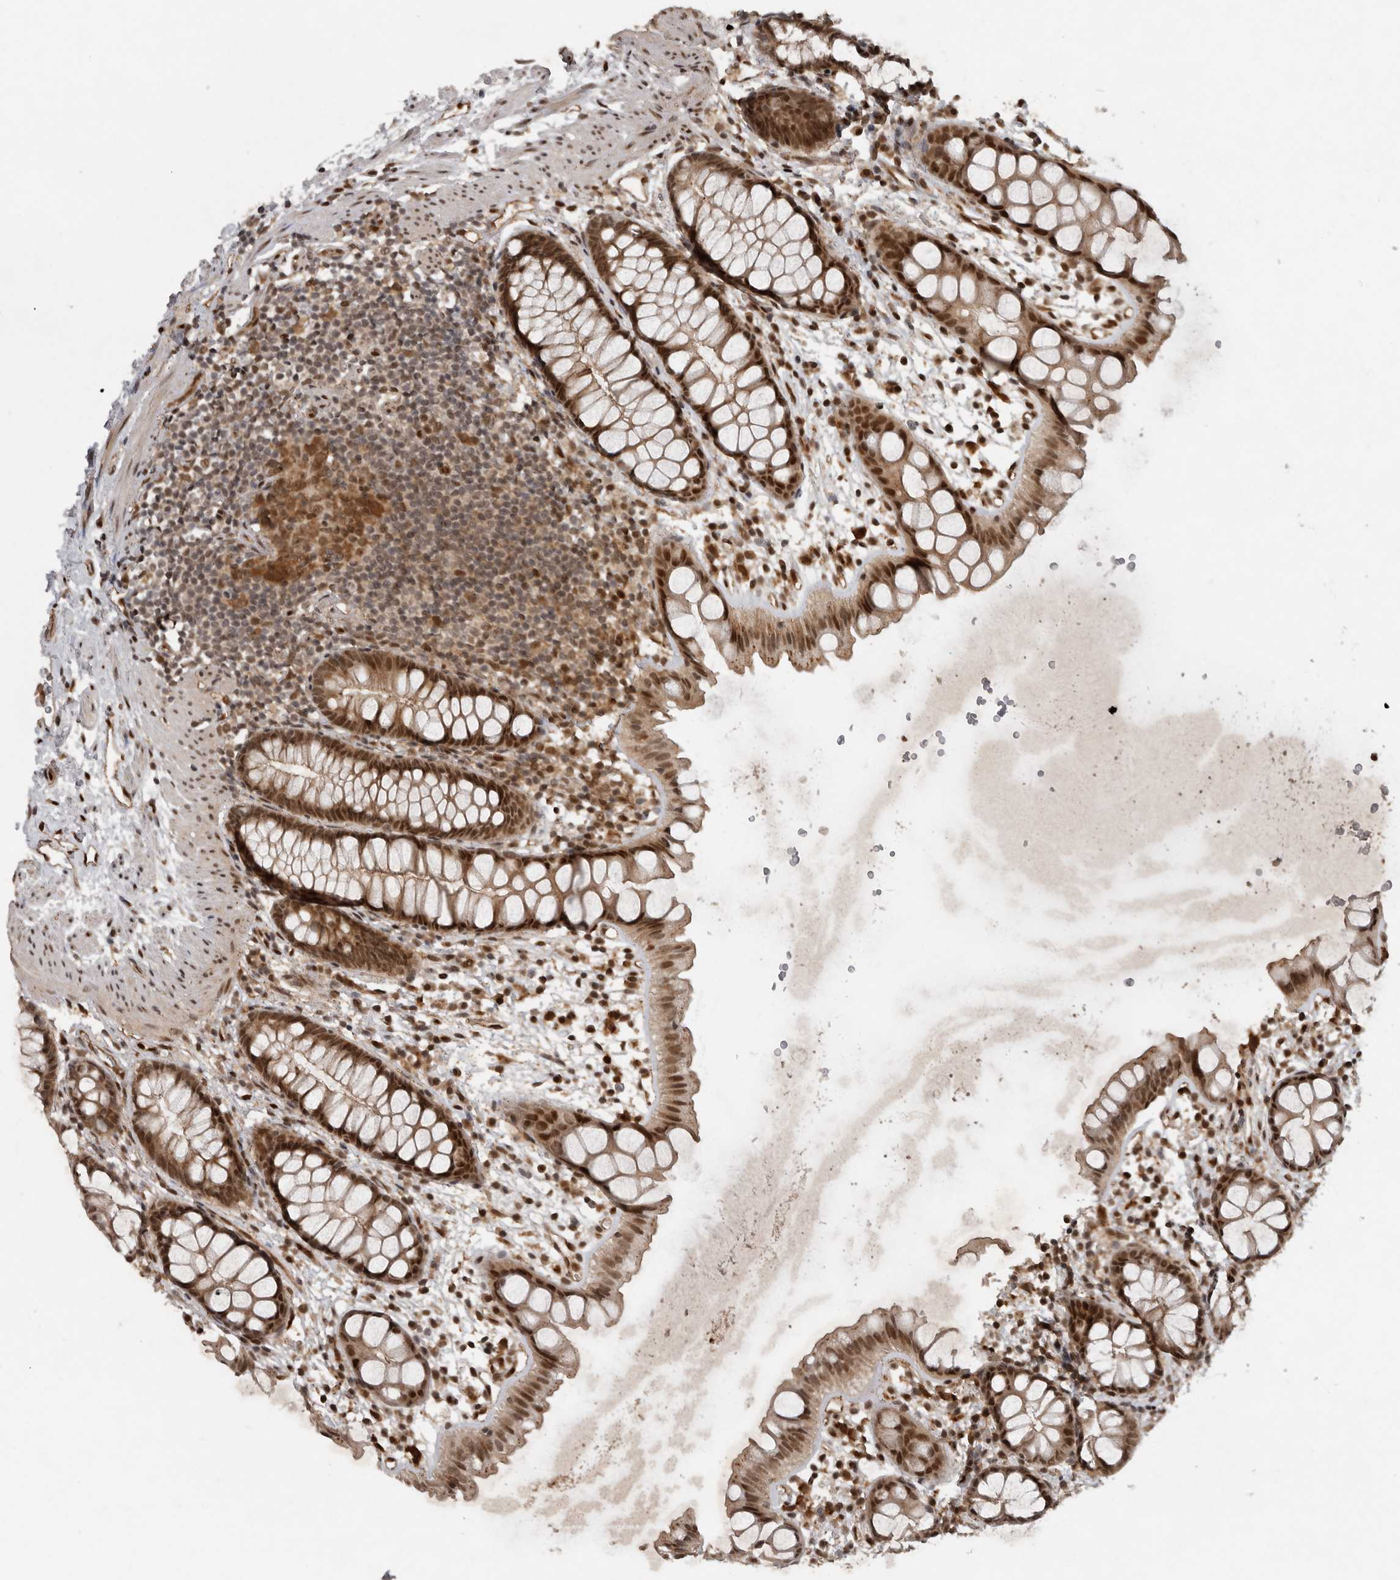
{"staining": {"intensity": "strong", "quantity": "25%-75%", "location": "cytoplasmic/membranous,nuclear"}, "tissue": "rectum", "cell_type": "Glandular cells", "image_type": "normal", "snomed": [{"axis": "morphology", "description": "Normal tissue, NOS"}, {"axis": "topography", "description": "Rectum"}], "caption": "Immunohistochemistry of benign human rectum demonstrates high levels of strong cytoplasmic/membranous,nuclear staining in approximately 25%-75% of glandular cells.", "gene": "CDC27", "patient": {"sex": "female", "age": 65}}